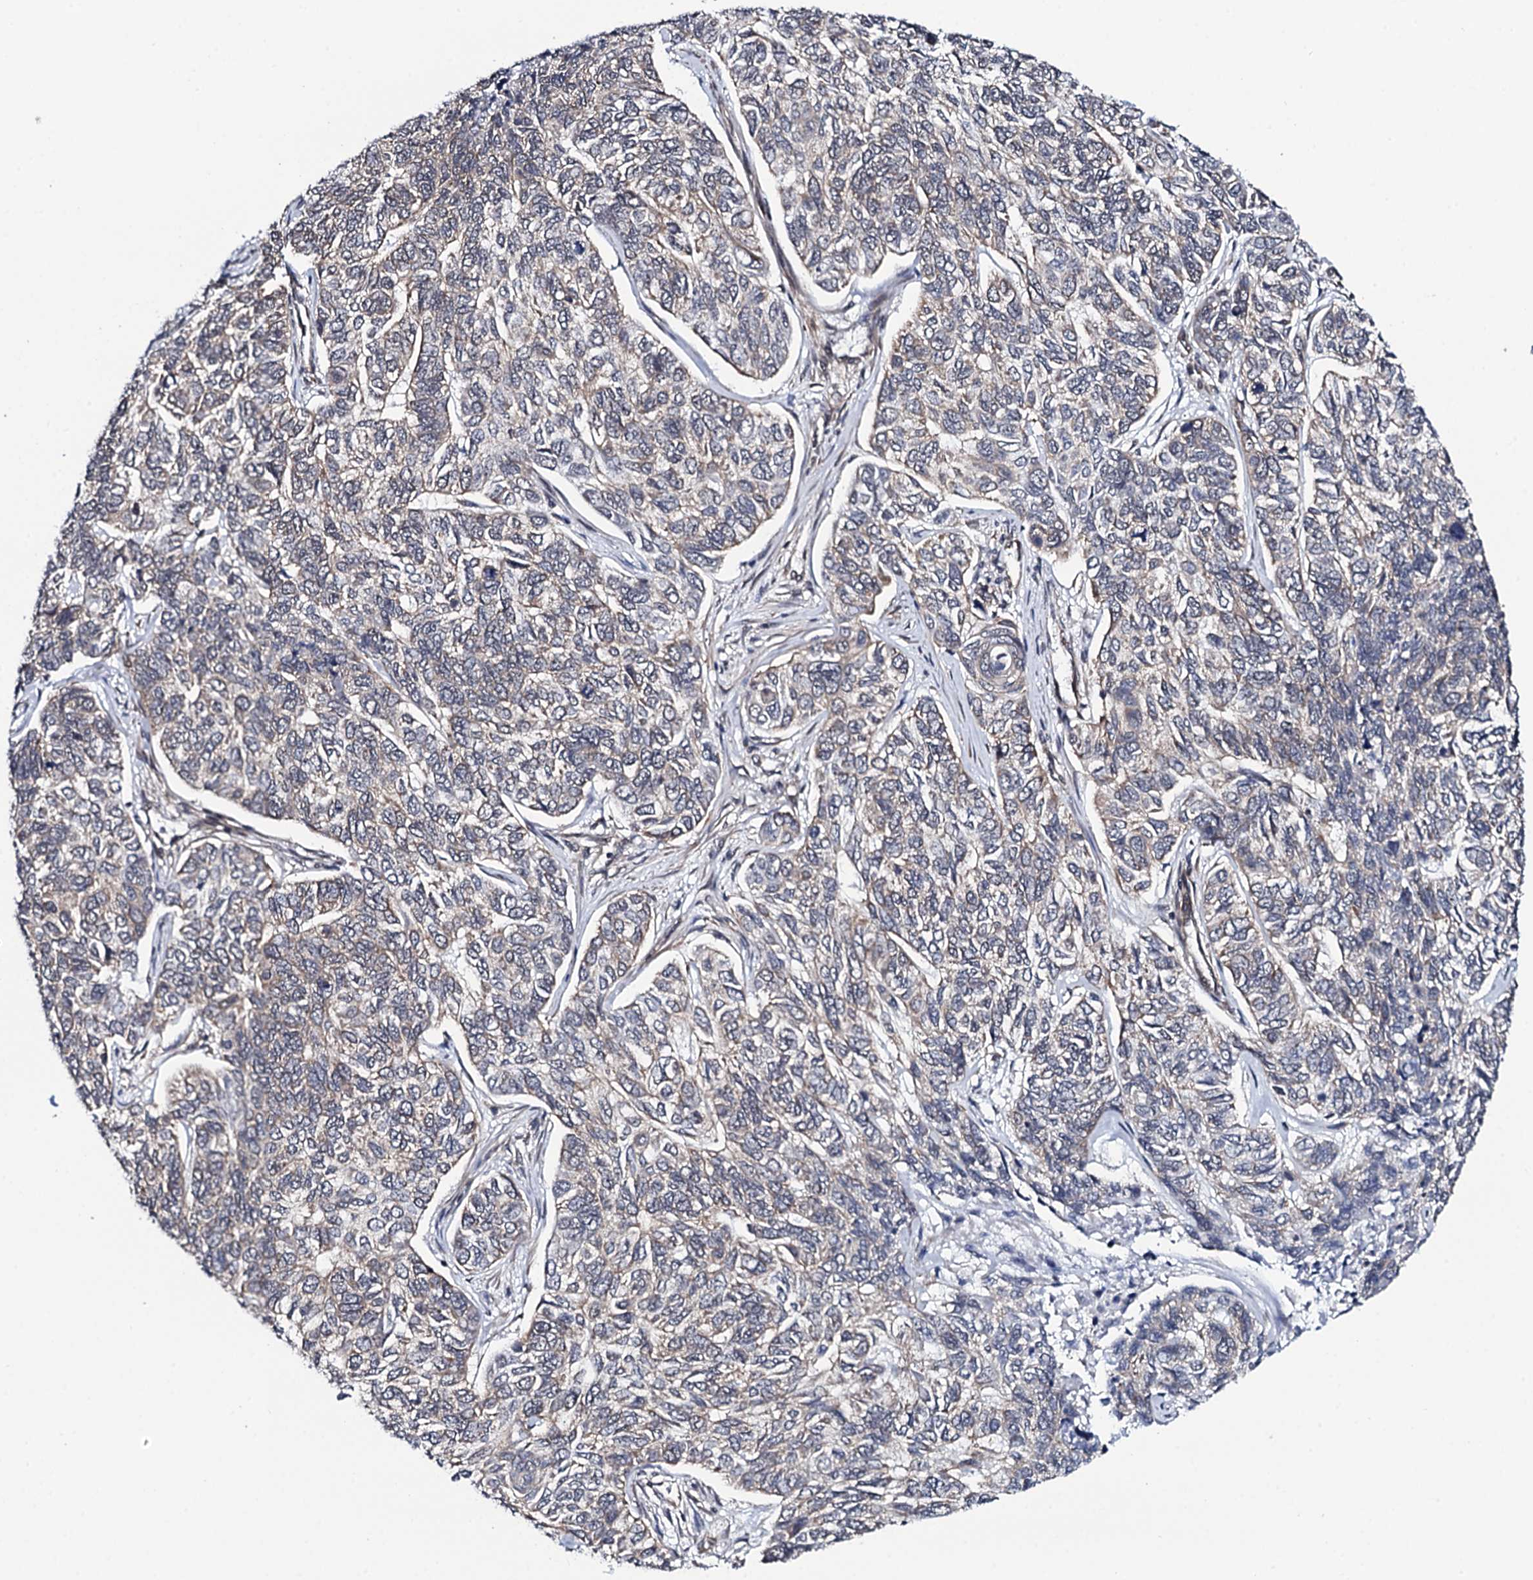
{"staining": {"intensity": "weak", "quantity": "25%-75%", "location": "cytoplasmic/membranous"}, "tissue": "skin cancer", "cell_type": "Tumor cells", "image_type": "cancer", "snomed": [{"axis": "morphology", "description": "Basal cell carcinoma"}, {"axis": "topography", "description": "Skin"}], "caption": "DAB (3,3'-diaminobenzidine) immunohistochemical staining of human basal cell carcinoma (skin) displays weak cytoplasmic/membranous protein expression in about 25%-75% of tumor cells.", "gene": "CWC15", "patient": {"sex": "female", "age": 65}}